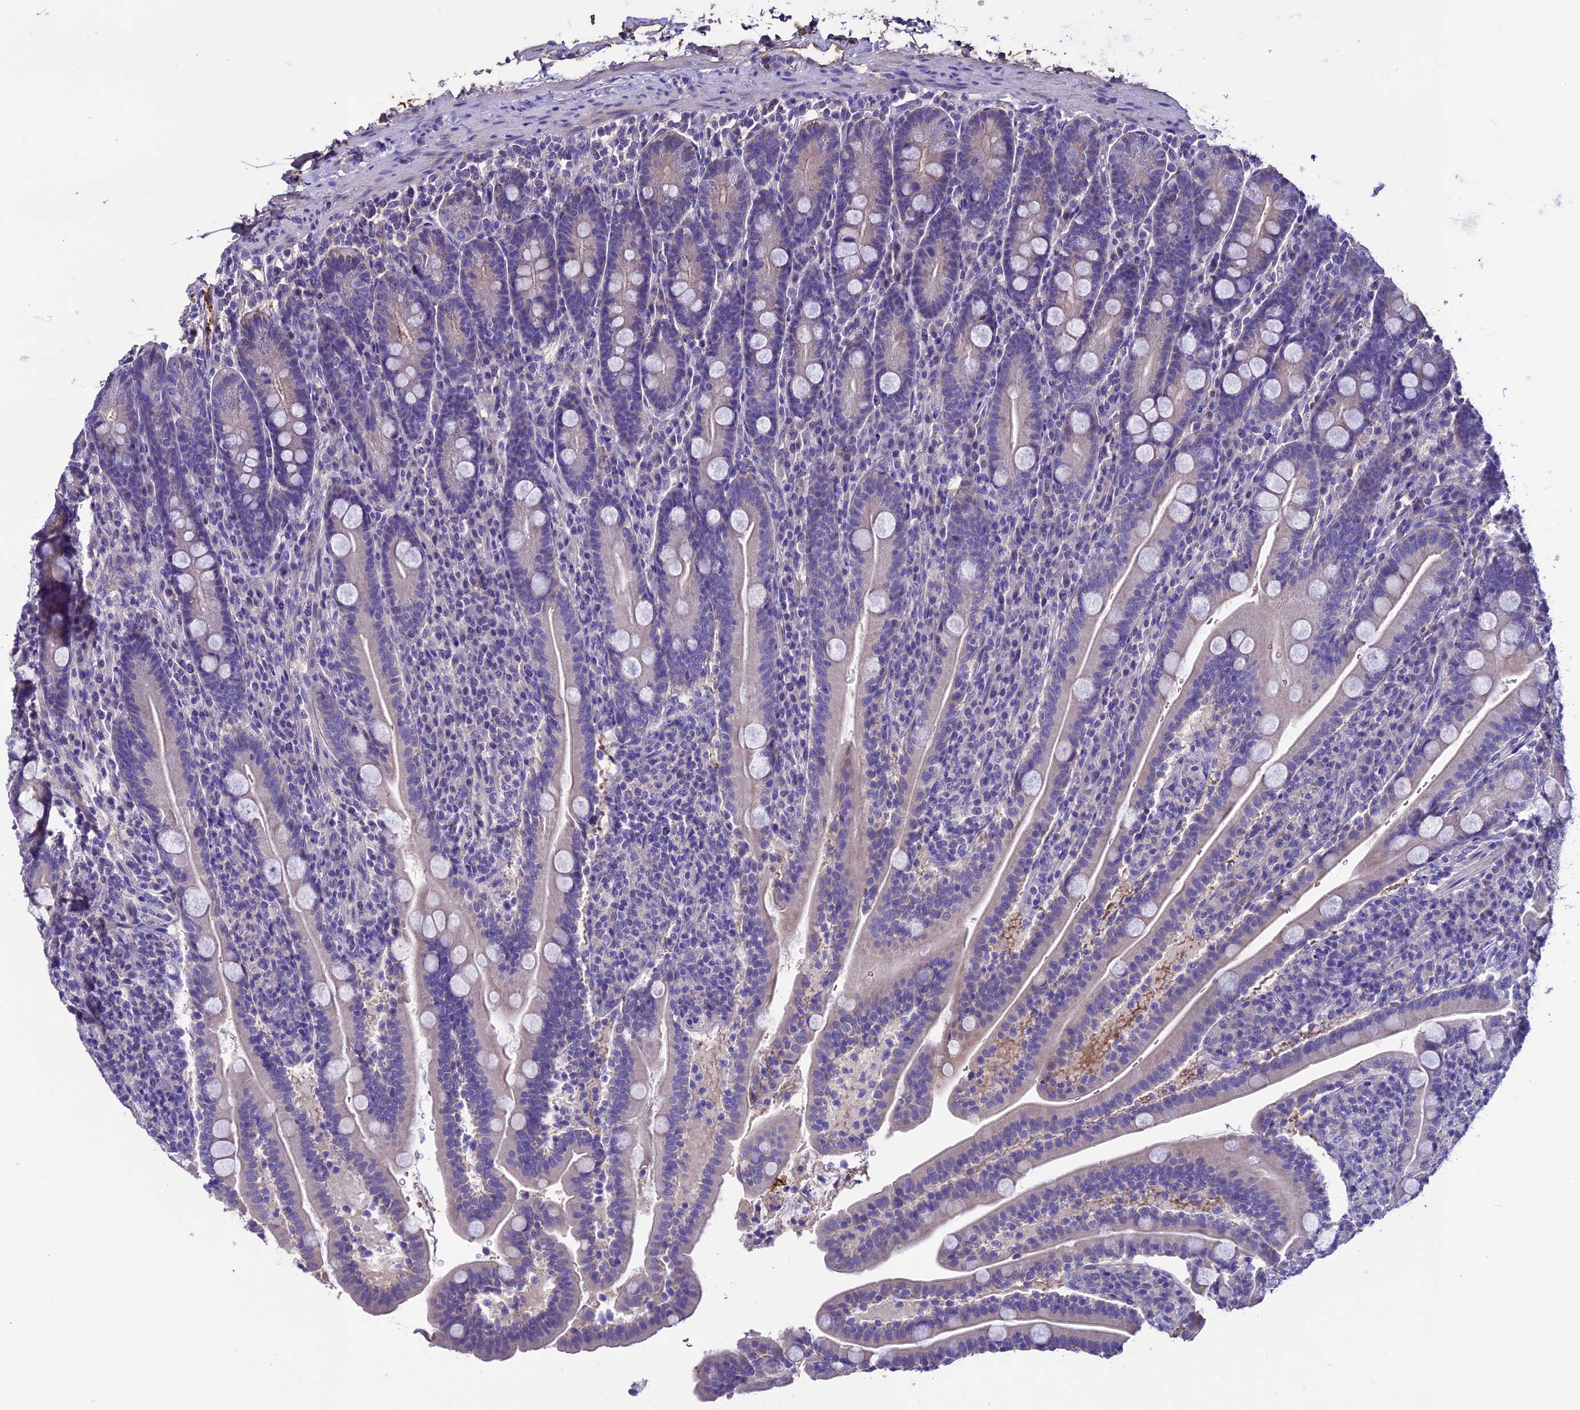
{"staining": {"intensity": "negative", "quantity": "none", "location": "none"}, "tissue": "duodenum", "cell_type": "Glandular cells", "image_type": "normal", "snomed": [{"axis": "morphology", "description": "Normal tissue, NOS"}, {"axis": "topography", "description": "Duodenum"}], "caption": "Immunohistochemistry (IHC) micrograph of normal duodenum stained for a protein (brown), which demonstrates no positivity in glandular cells. (DAB immunohistochemistry with hematoxylin counter stain).", "gene": "TCP11L2", "patient": {"sex": "male", "age": 35}}